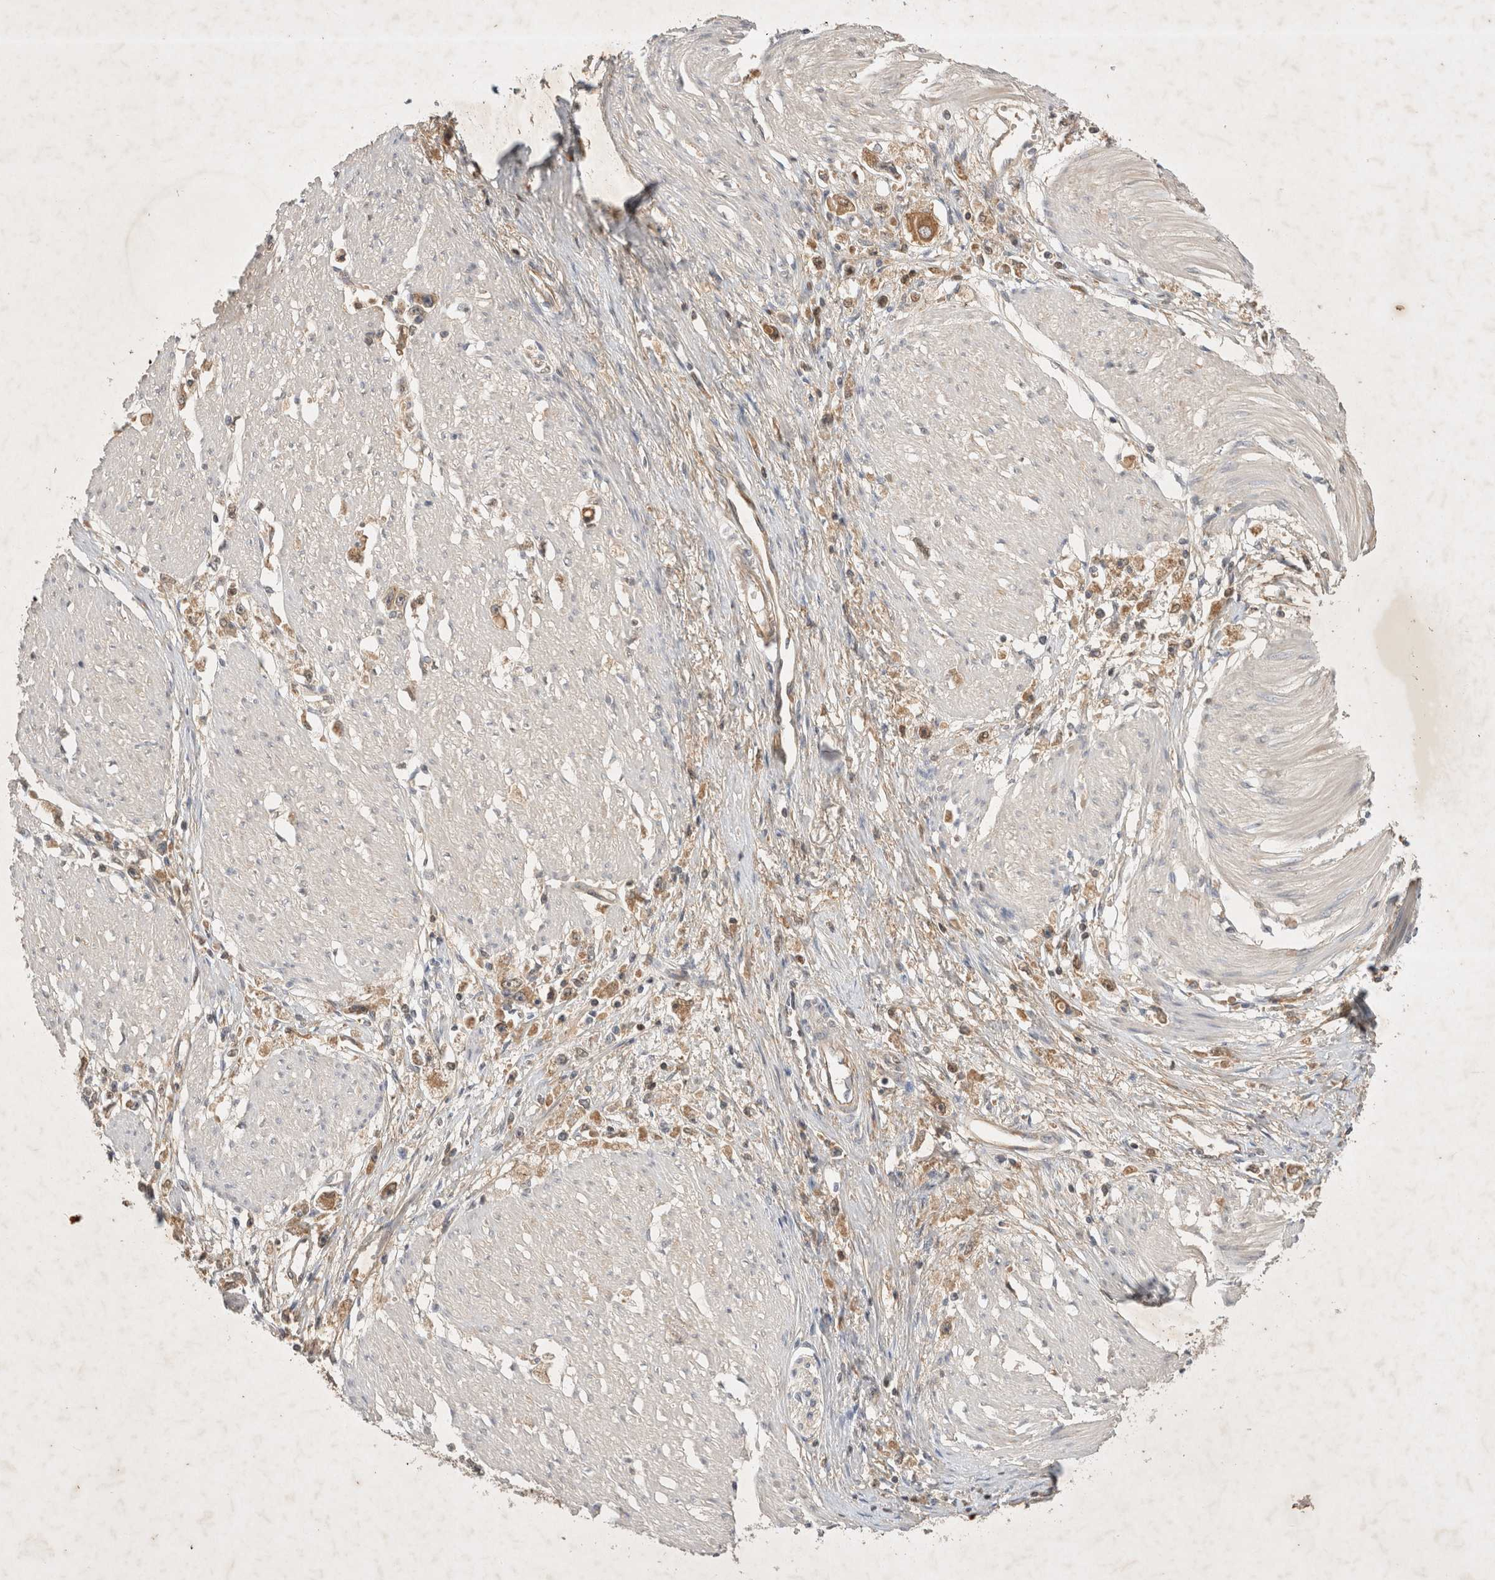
{"staining": {"intensity": "moderate", "quantity": ">75%", "location": "cytoplasmic/membranous"}, "tissue": "stomach cancer", "cell_type": "Tumor cells", "image_type": "cancer", "snomed": [{"axis": "morphology", "description": "Adenocarcinoma, NOS"}, {"axis": "topography", "description": "Stomach"}], "caption": "Protein staining by IHC reveals moderate cytoplasmic/membranous positivity in approximately >75% of tumor cells in stomach cancer (adenocarcinoma).", "gene": "YES1", "patient": {"sex": "female", "age": 59}}